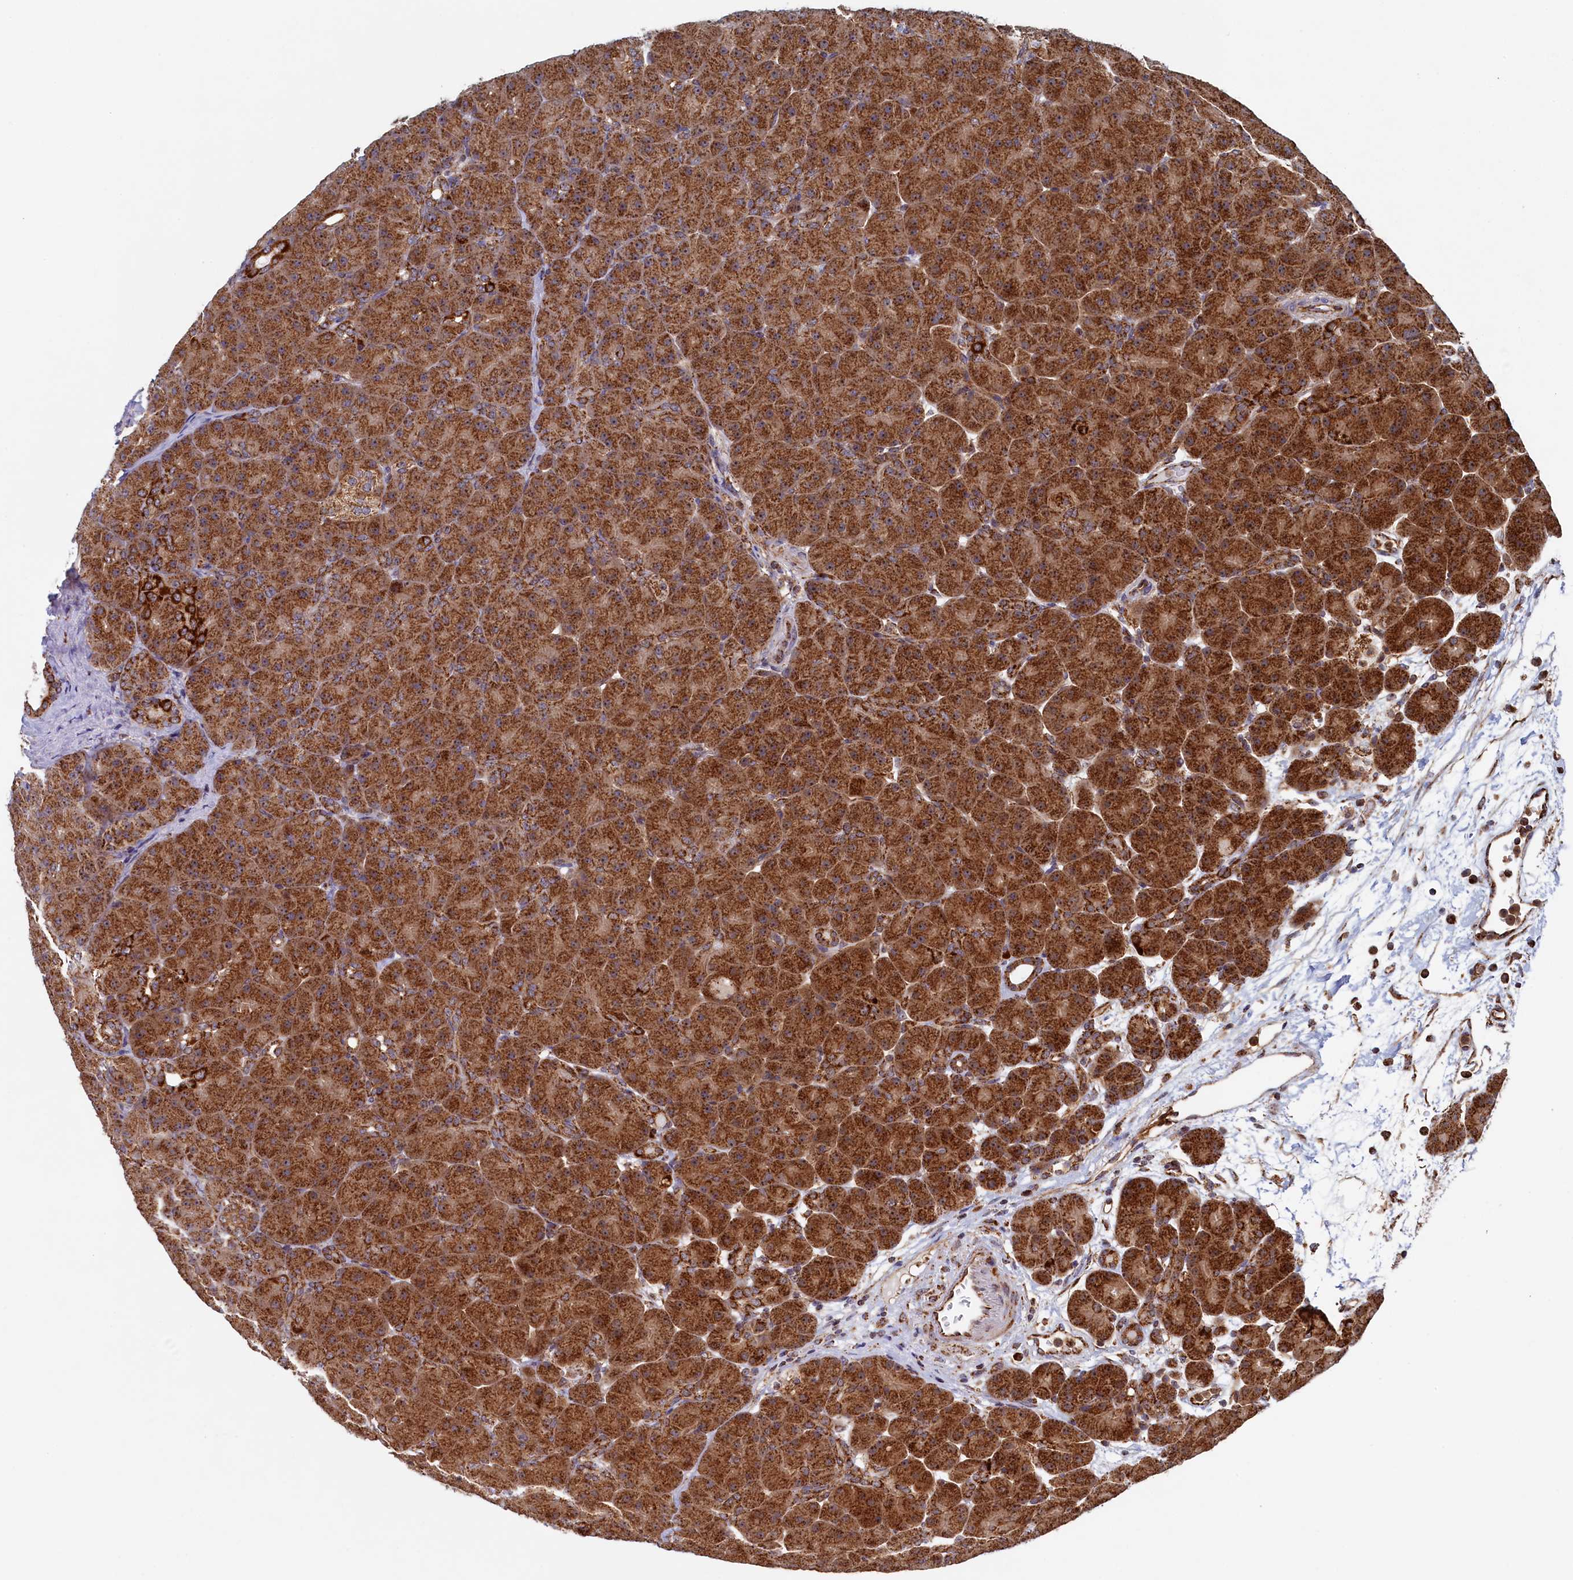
{"staining": {"intensity": "strong", "quantity": ">75%", "location": "cytoplasmic/membranous"}, "tissue": "pancreas", "cell_type": "Exocrine glandular cells", "image_type": "normal", "snomed": [{"axis": "morphology", "description": "Normal tissue, NOS"}, {"axis": "topography", "description": "Pancreas"}], "caption": "Immunohistochemical staining of normal pancreas displays >75% levels of strong cytoplasmic/membranous protein staining in about >75% of exocrine glandular cells.", "gene": "UBE3B", "patient": {"sex": "male", "age": 66}}